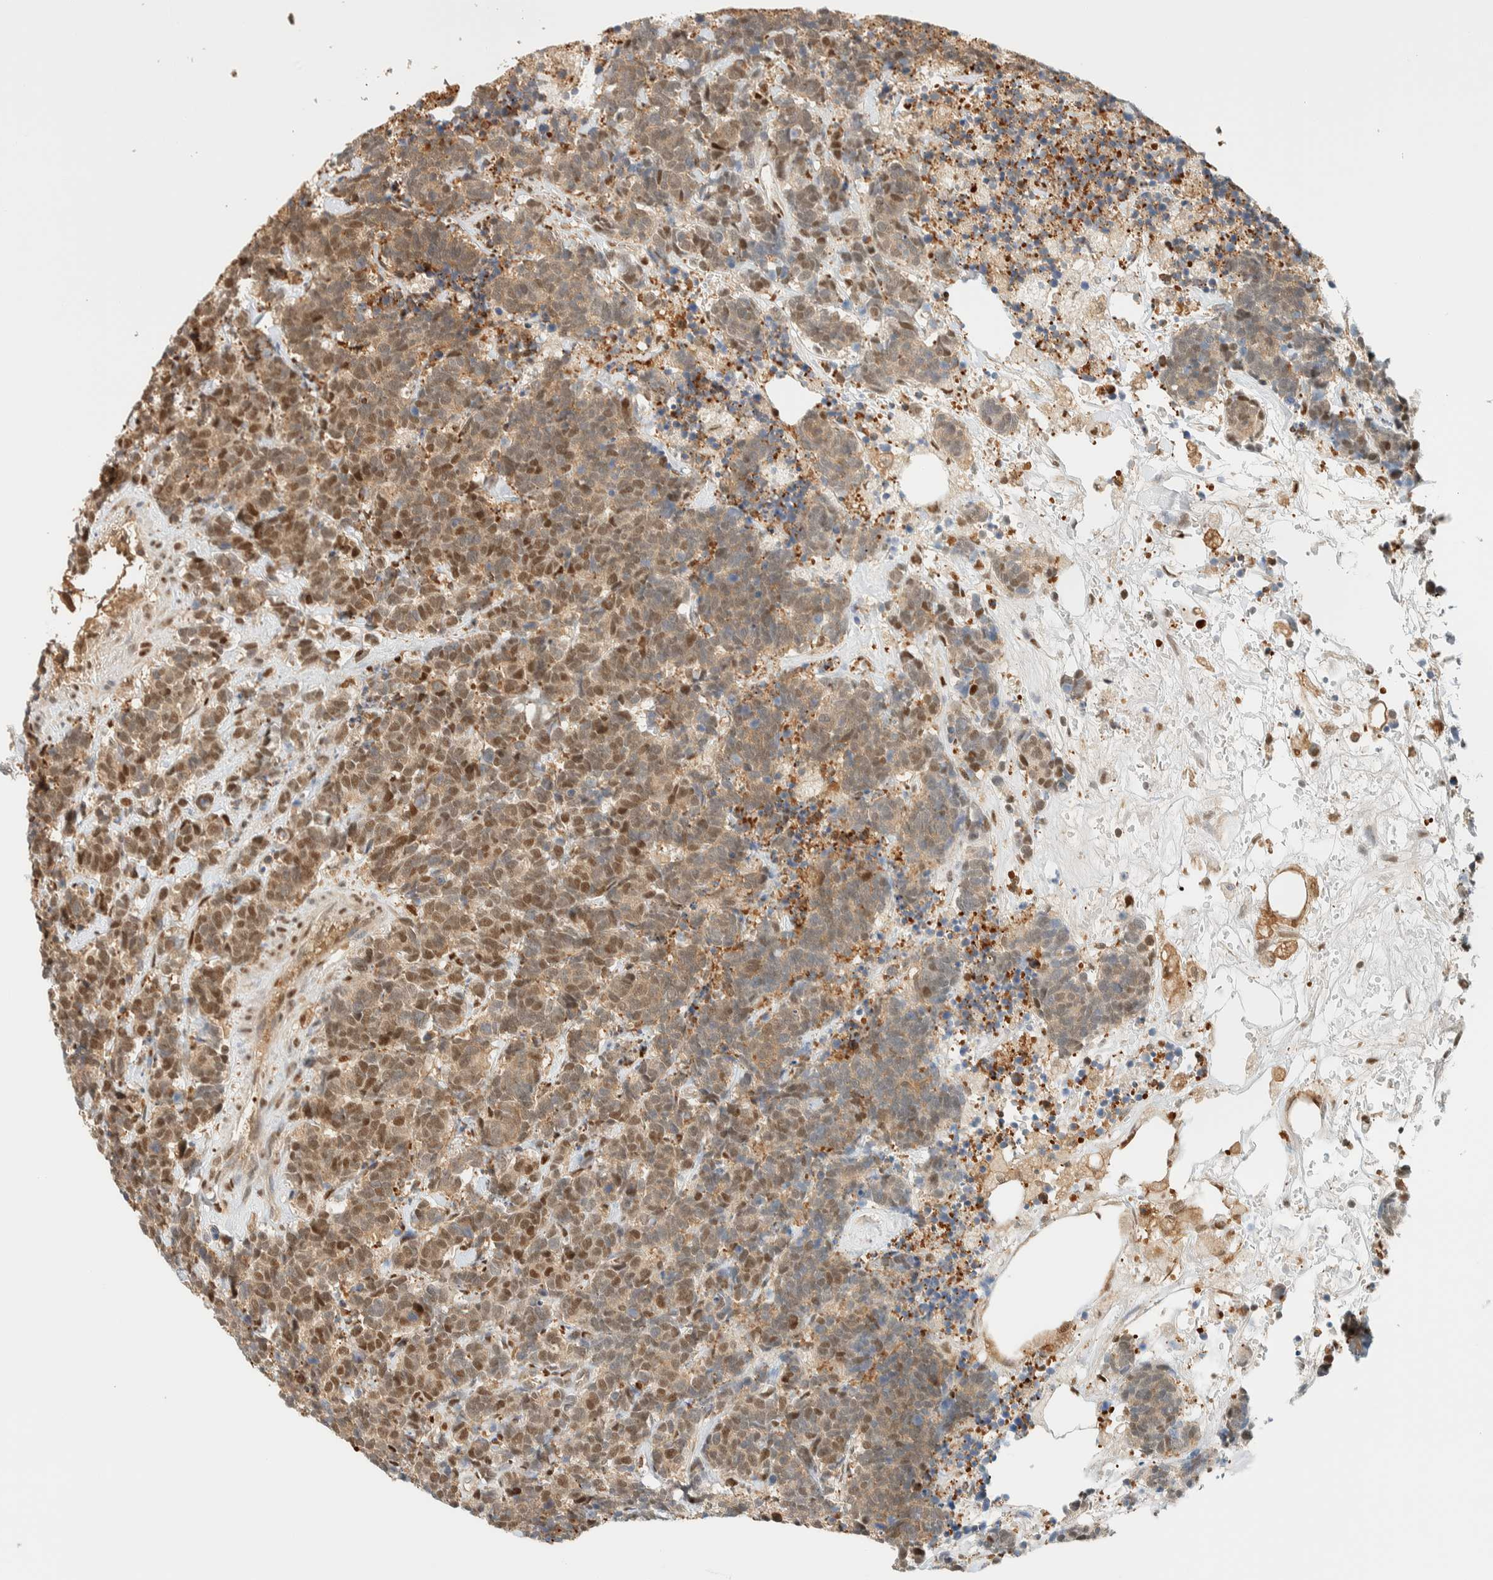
{"staining": {"intensity": "moderate", "quantity": ">75%", "location": "cytoplasmic/membranous,nuclear"}, "tissue": "carcinoid", "cell_type": "Tumor cells", "image_type": "cancer", "snomed": [{"axis": "morphology", "description": "Carcinoma, NOS"}, {"axis": "morphology", "description": "Carcinoid, malignant, NOS"}, {"axis": "topography", "description": "Urinary bladder"}], "caption": "A brown stain labels moderate cytoplasmic/membranous and nuclear positivity of a protein in human carcinoid (malignant) tumor cells.", "gene": "ZBTB37", "patient": {"sex": "male", "age": 57}}